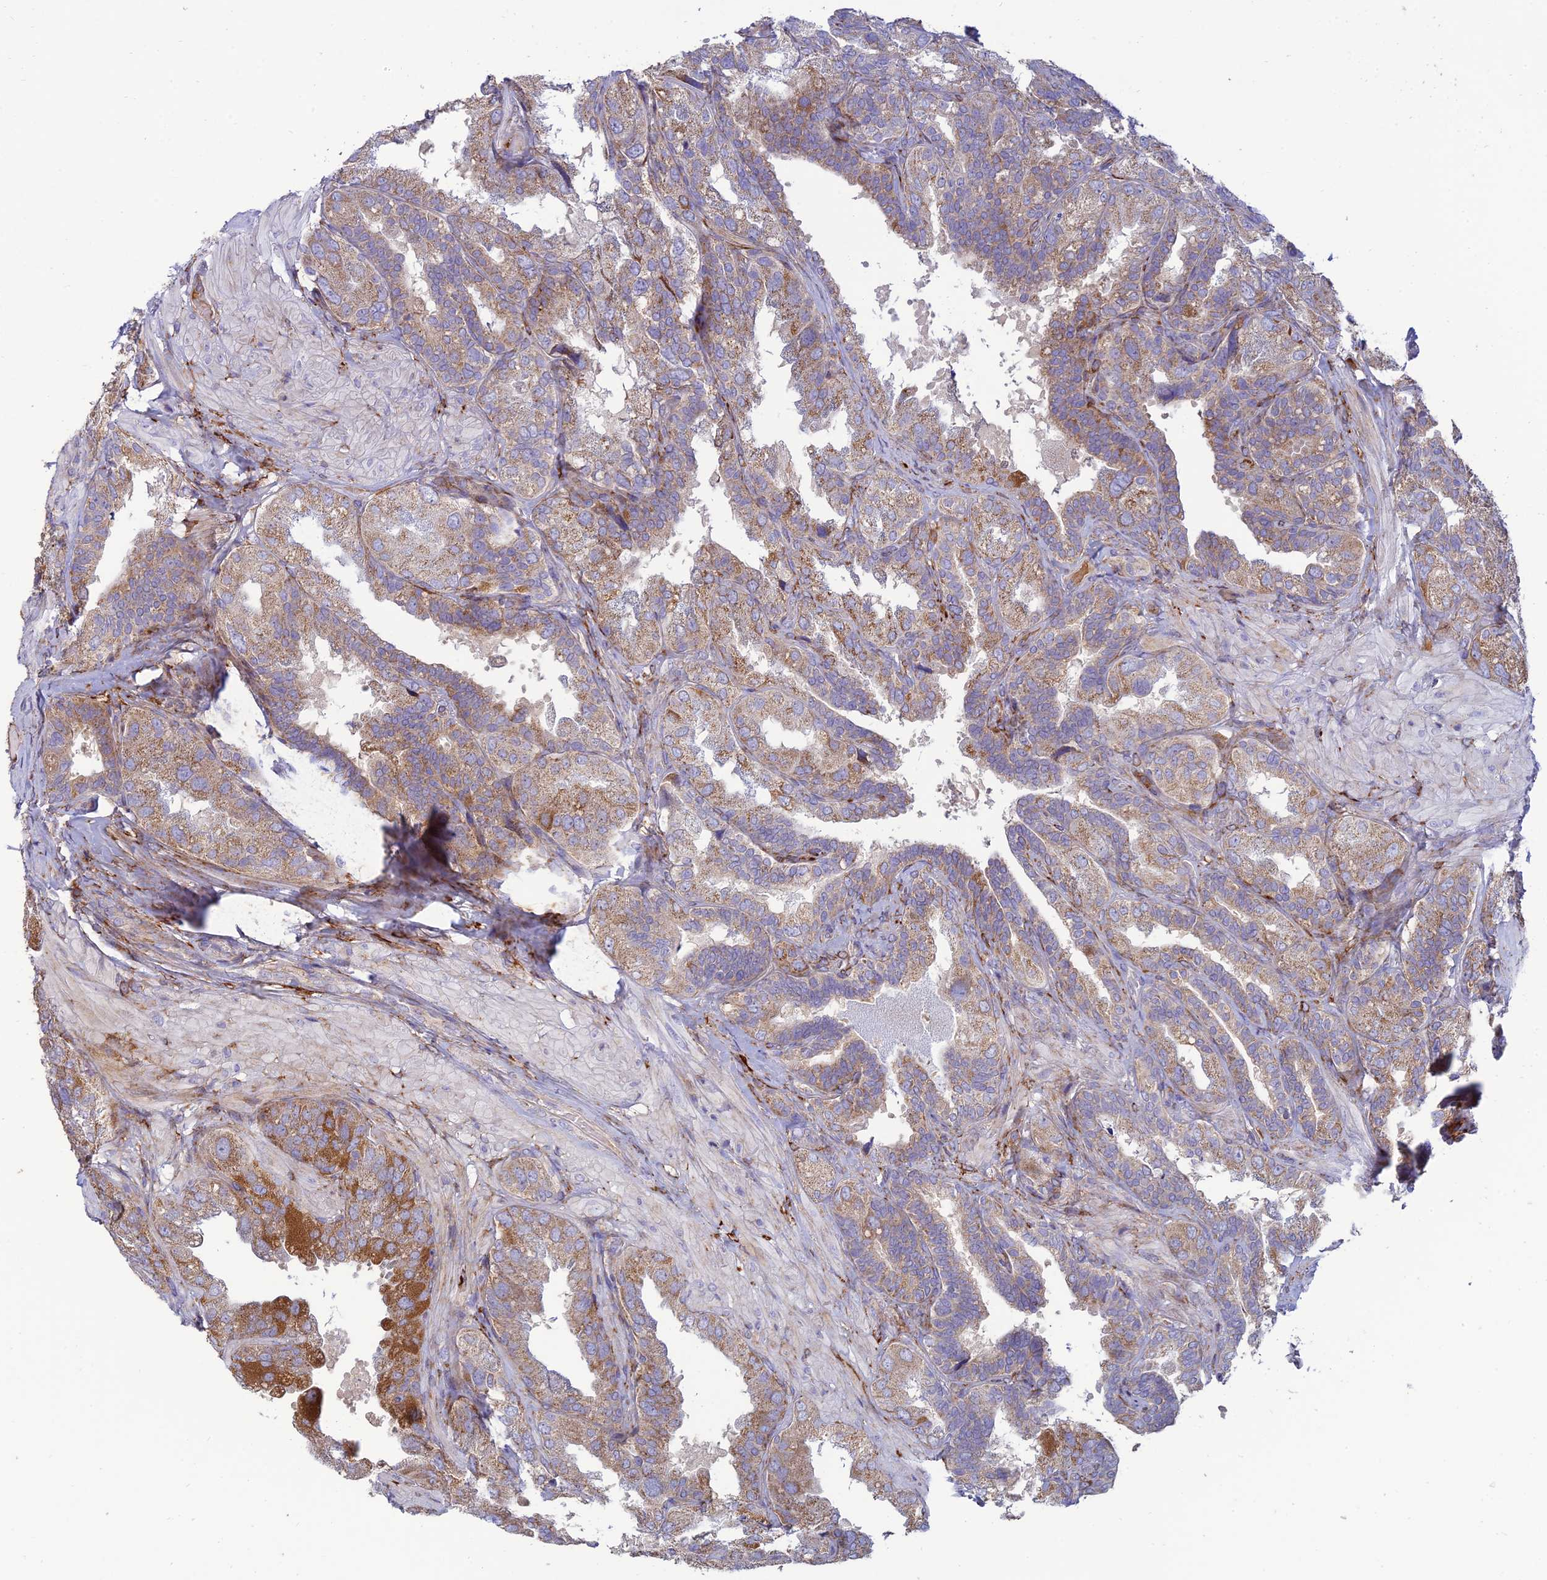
{"staining": {"intensity": "moderate", "quantity": "25%-75%", "location": "cytoplasmic/membranous"}, "tissue": "seminal vesicle", "cell_type": "Glandular cells", "image_type": "normal", "snomed": [{"axis": "morphology", "description": "Normal tissue, NOS"}, {"axis": "topography", "description": "Seminal veicle"}, {"axis": "topography", "description": "Peripheral nerve tissue"}], "caption": "Immunohistochemical staining of unremarkable seminal vesicle exhibits medium levels of moderate cytoplasmic/membranous staining in approximately 25%-75% of glandular cells.", "gene": "RCN3", "patient": {"sex": "male", "age": 63}}